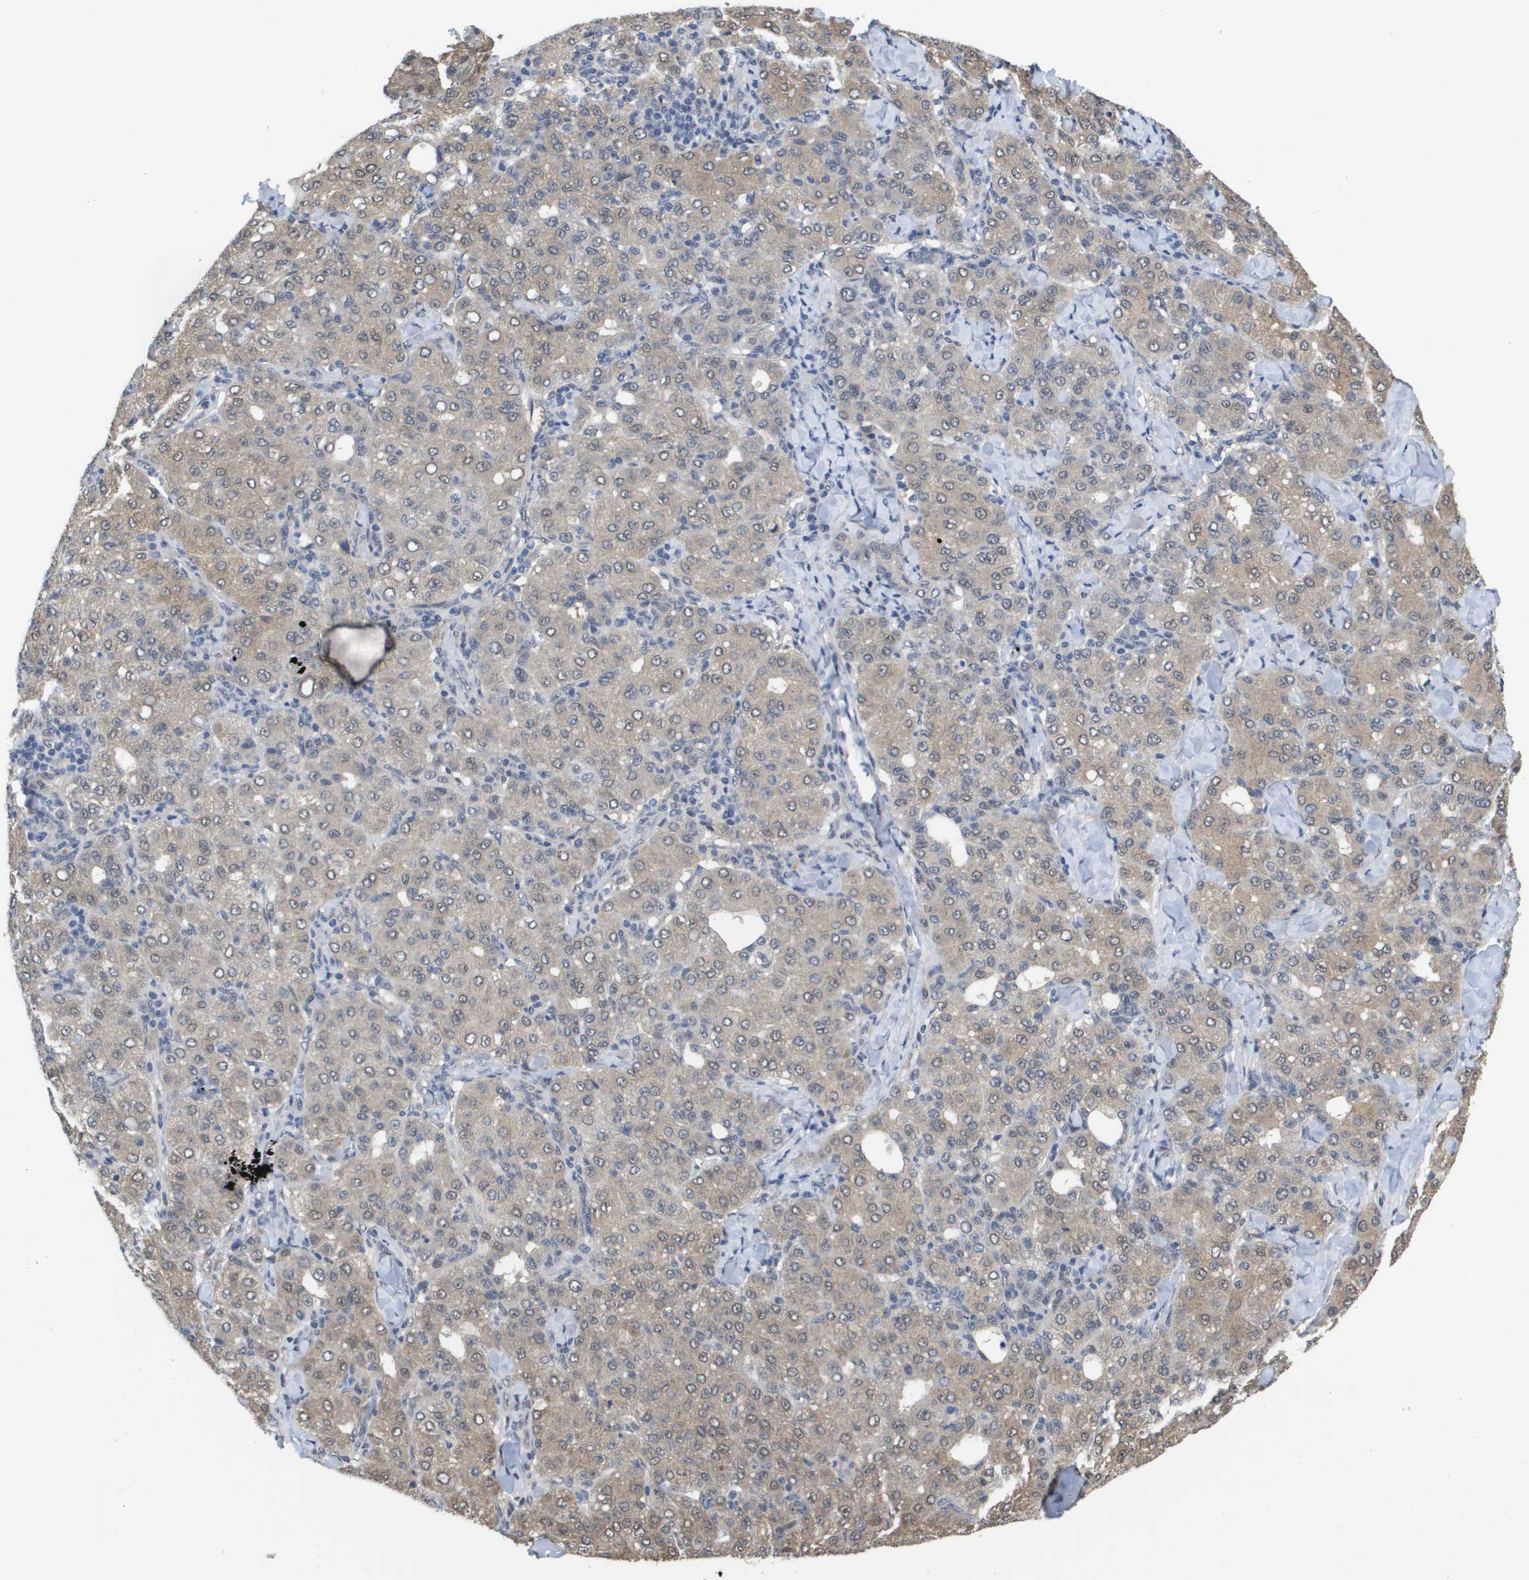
{"staining": {"intensity": "moderate", "quantity": ">75%", "location": "cytoplasmic/membranous,nuclear"}, "tissue": "liver cancer", "cell_type": "Tumor cells", "image_type": "cancer", "snomed": [{"axis": "morphology", "description": "Carcinoma, Hepatocellular, NOS"}, {"axis": "topography", "description": "Liver"}], "caption": "Approximately >75% of tumor cells in hepatocellular carcinoma (liver) exhibit moderate cytoplasmic/membranous and nuclear protein staining as visualized by brown immunohistochemical staining.", "gene": "AMBRA1", "patient": {"sex": "male", "age": 65}}